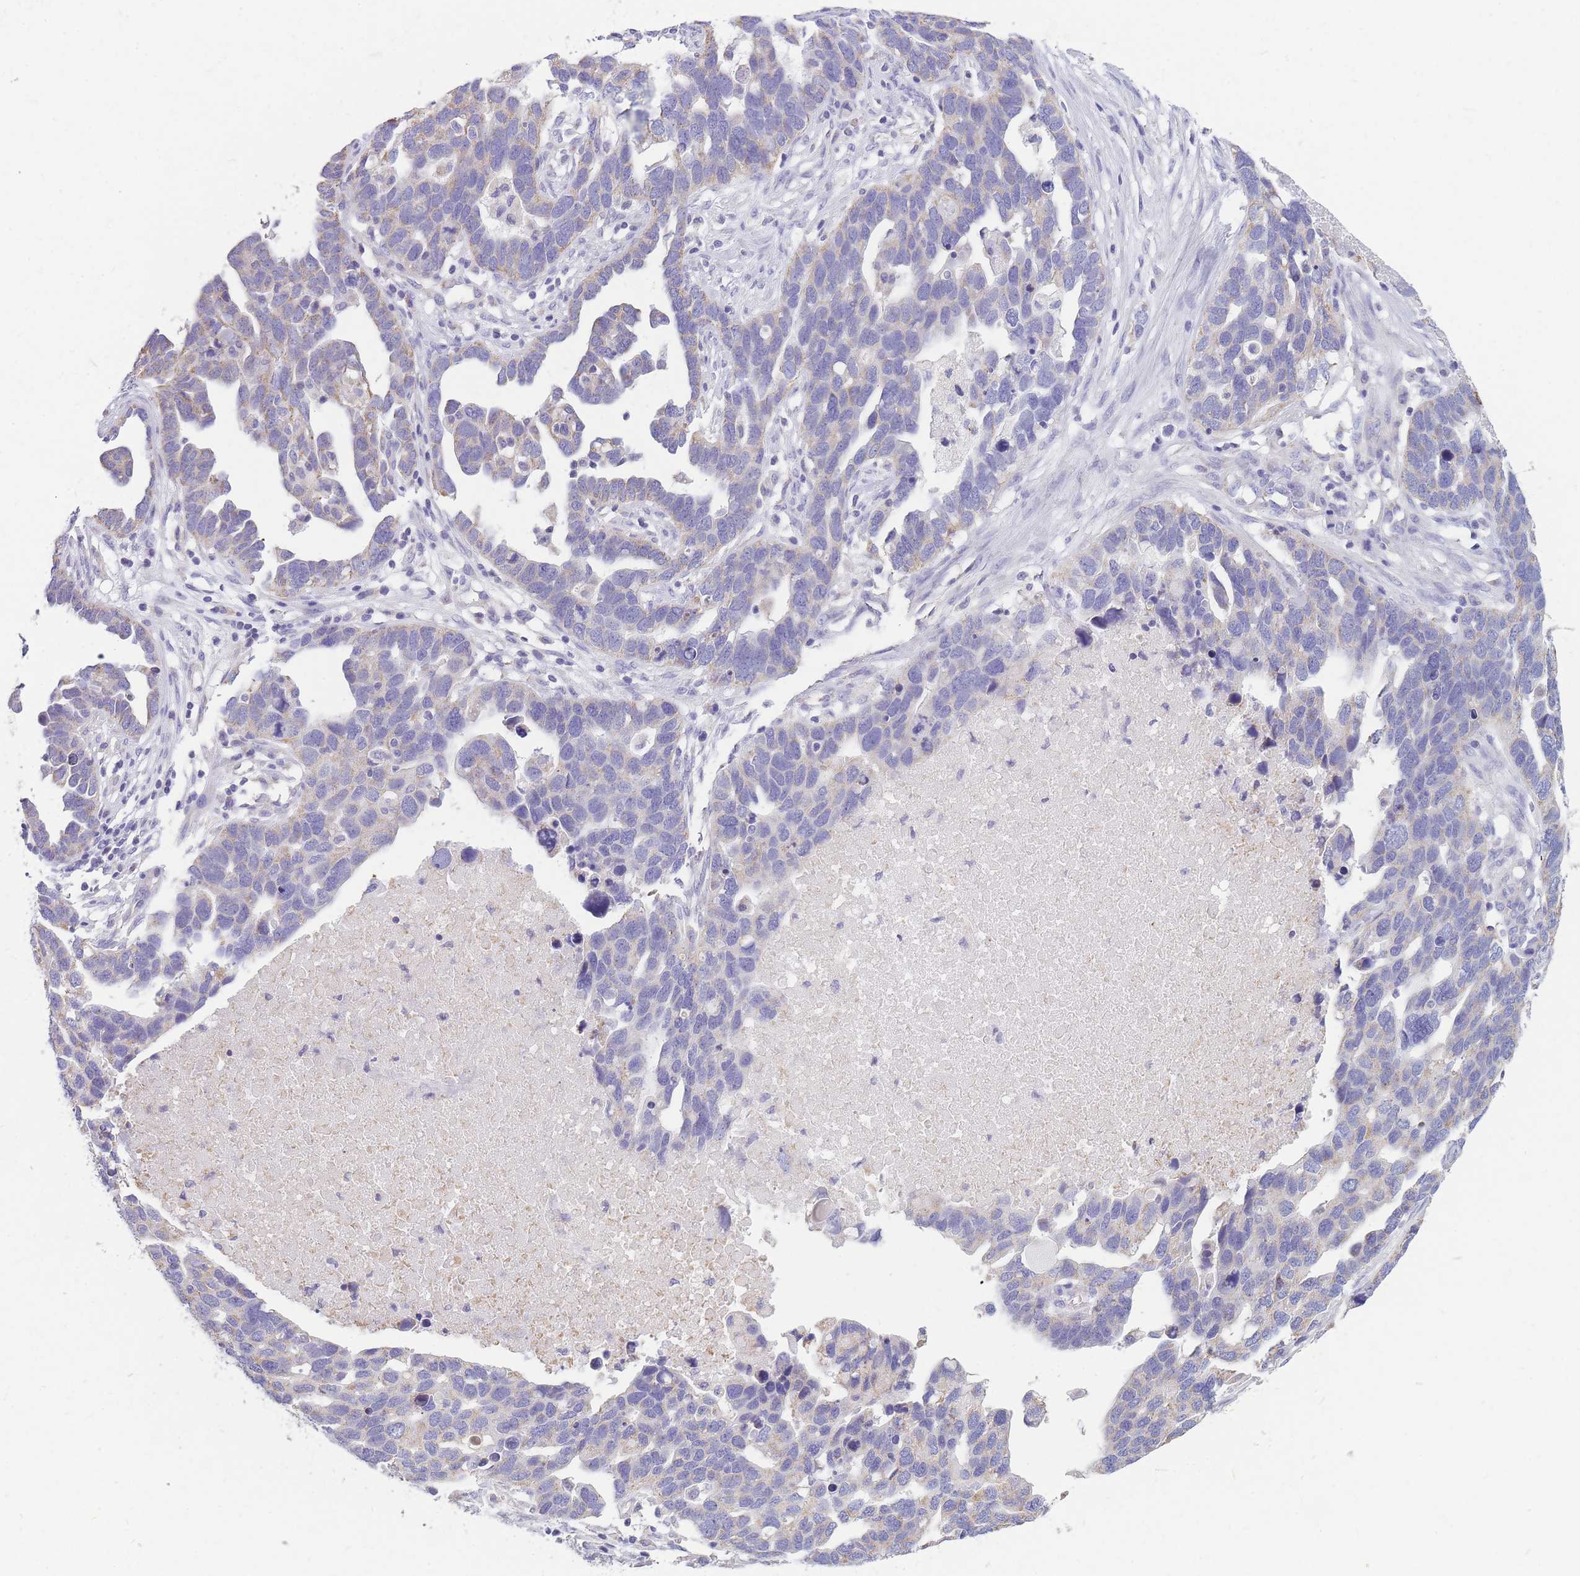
{"staining": {"intensity": "weak", "quantity": "<25%", "location": "cytoplasmic/membranous"}, "tissue": "ovarian cancer", "cell_type": "Tumor cells", "image_type": "cancer", "snomed": [{"axis": "morphology", "description": "Cystadenocarcinoma, serous, NOS"}, {"axis": "topography", "description": "Ovary"}], "caption": "Immunohistochemical staining of human ovarian serous cystadenocarcinoma reveals no significant positivity in tumor cells.", "gene": "DHRS11", "patient": {"sex": "female", "age": 54}}